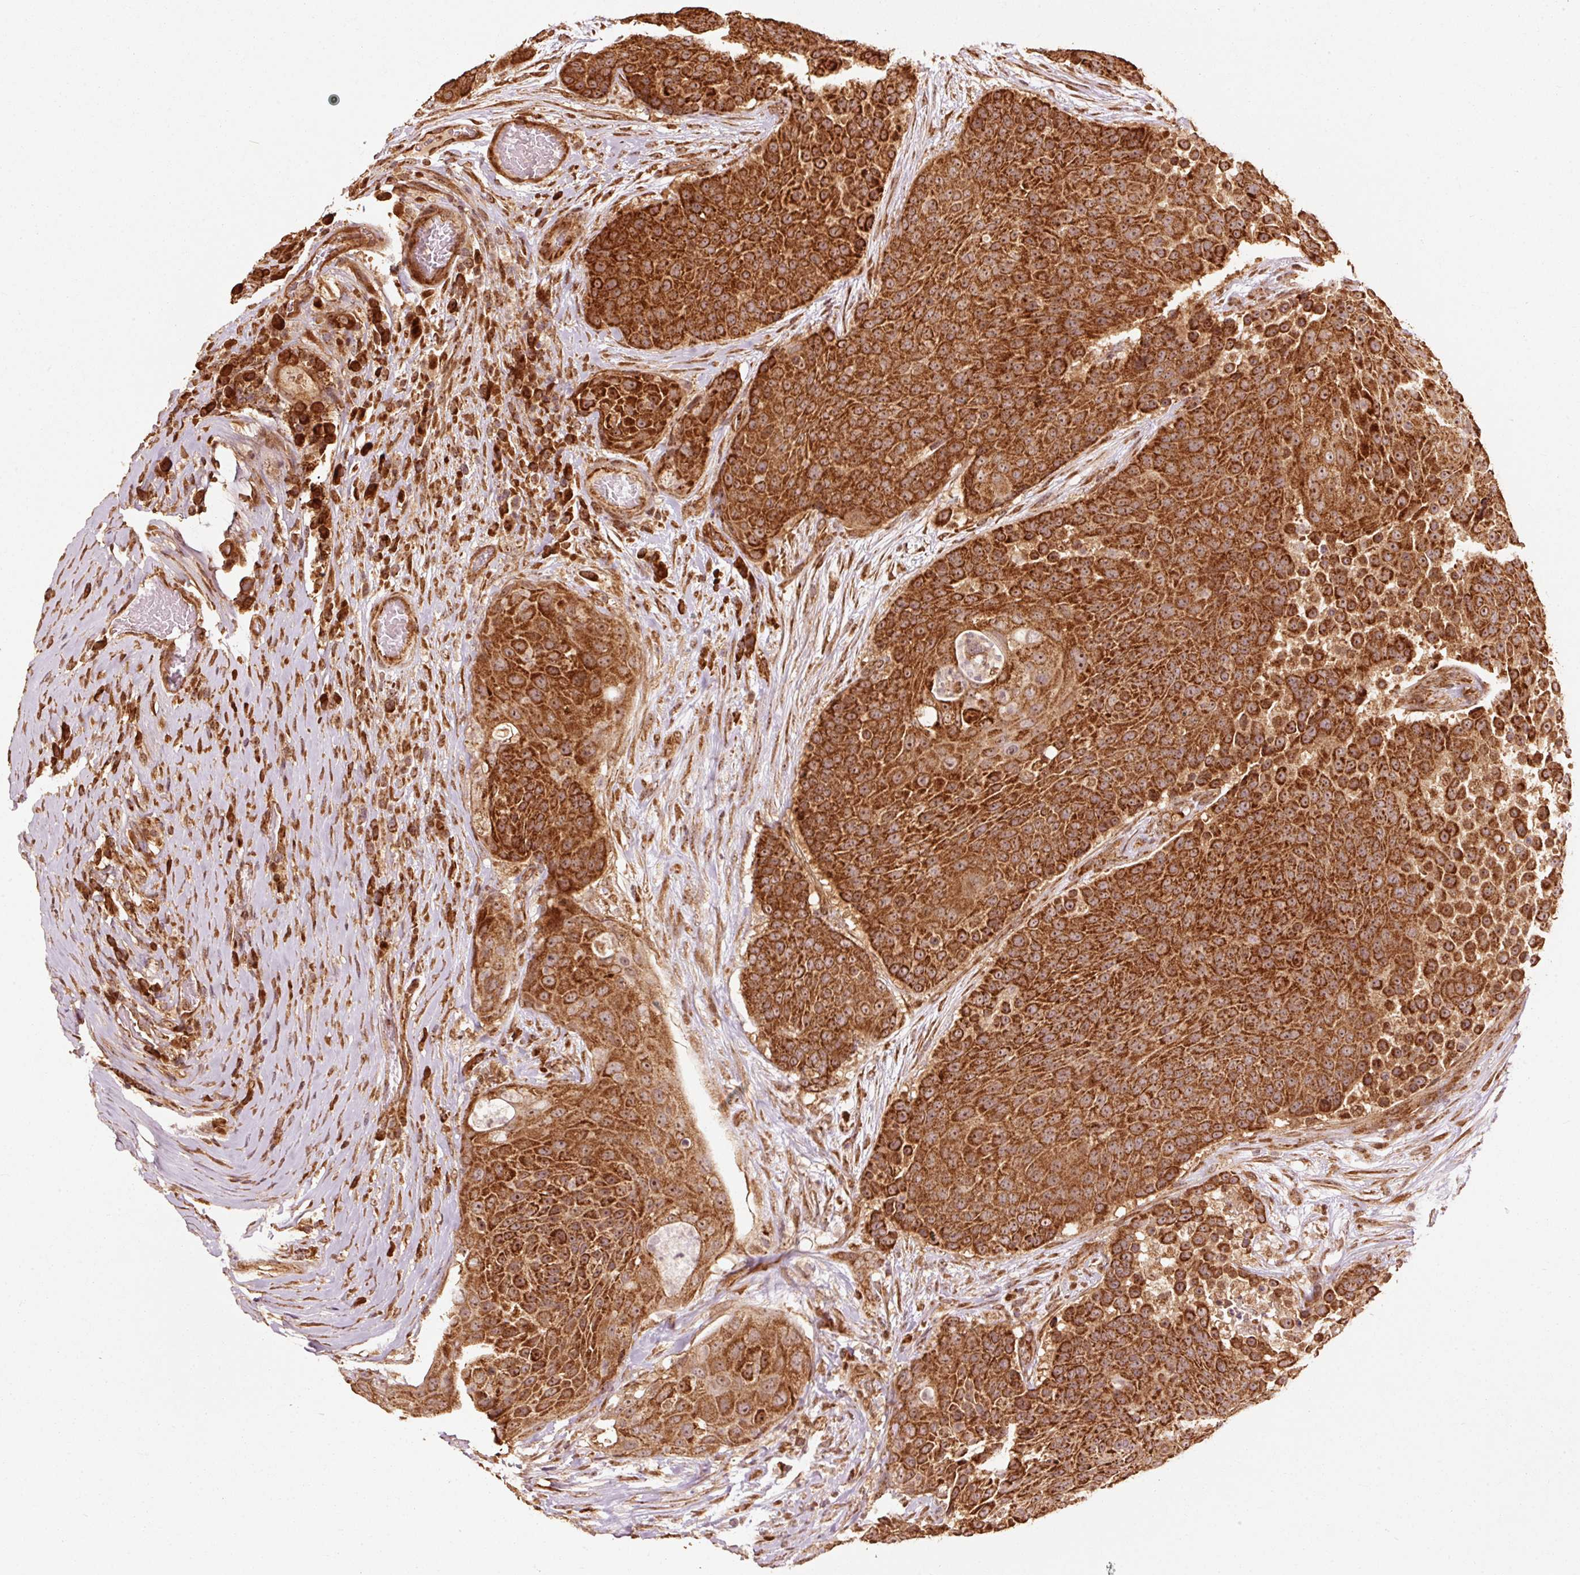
{"staining": {"intensity": "strong", "quantity": ">75%", "location": "cytoplasmic/membranous"}, "tissue": "urothelial cancer", "cell_type": "Tumor cells", "image_type": "cancer", "snomed": [{"axis": "morphology", "description": "Urothelial carcinoma, High grade"}, {"axis": "topography", "description": "Urinary bladder"}], "caption": "Immunohistochemical staining of urothelial cancer exhibits high levels of strong cytoplasmic/membranous protein positivity in about >75% of tumor cells. (Stains: DAB in brown, nuclei in blue, Microscopy: brightfield microscopy at high magnification).", "gene": "MRPL16", "patient": {"sex": "female", "age": 63}}